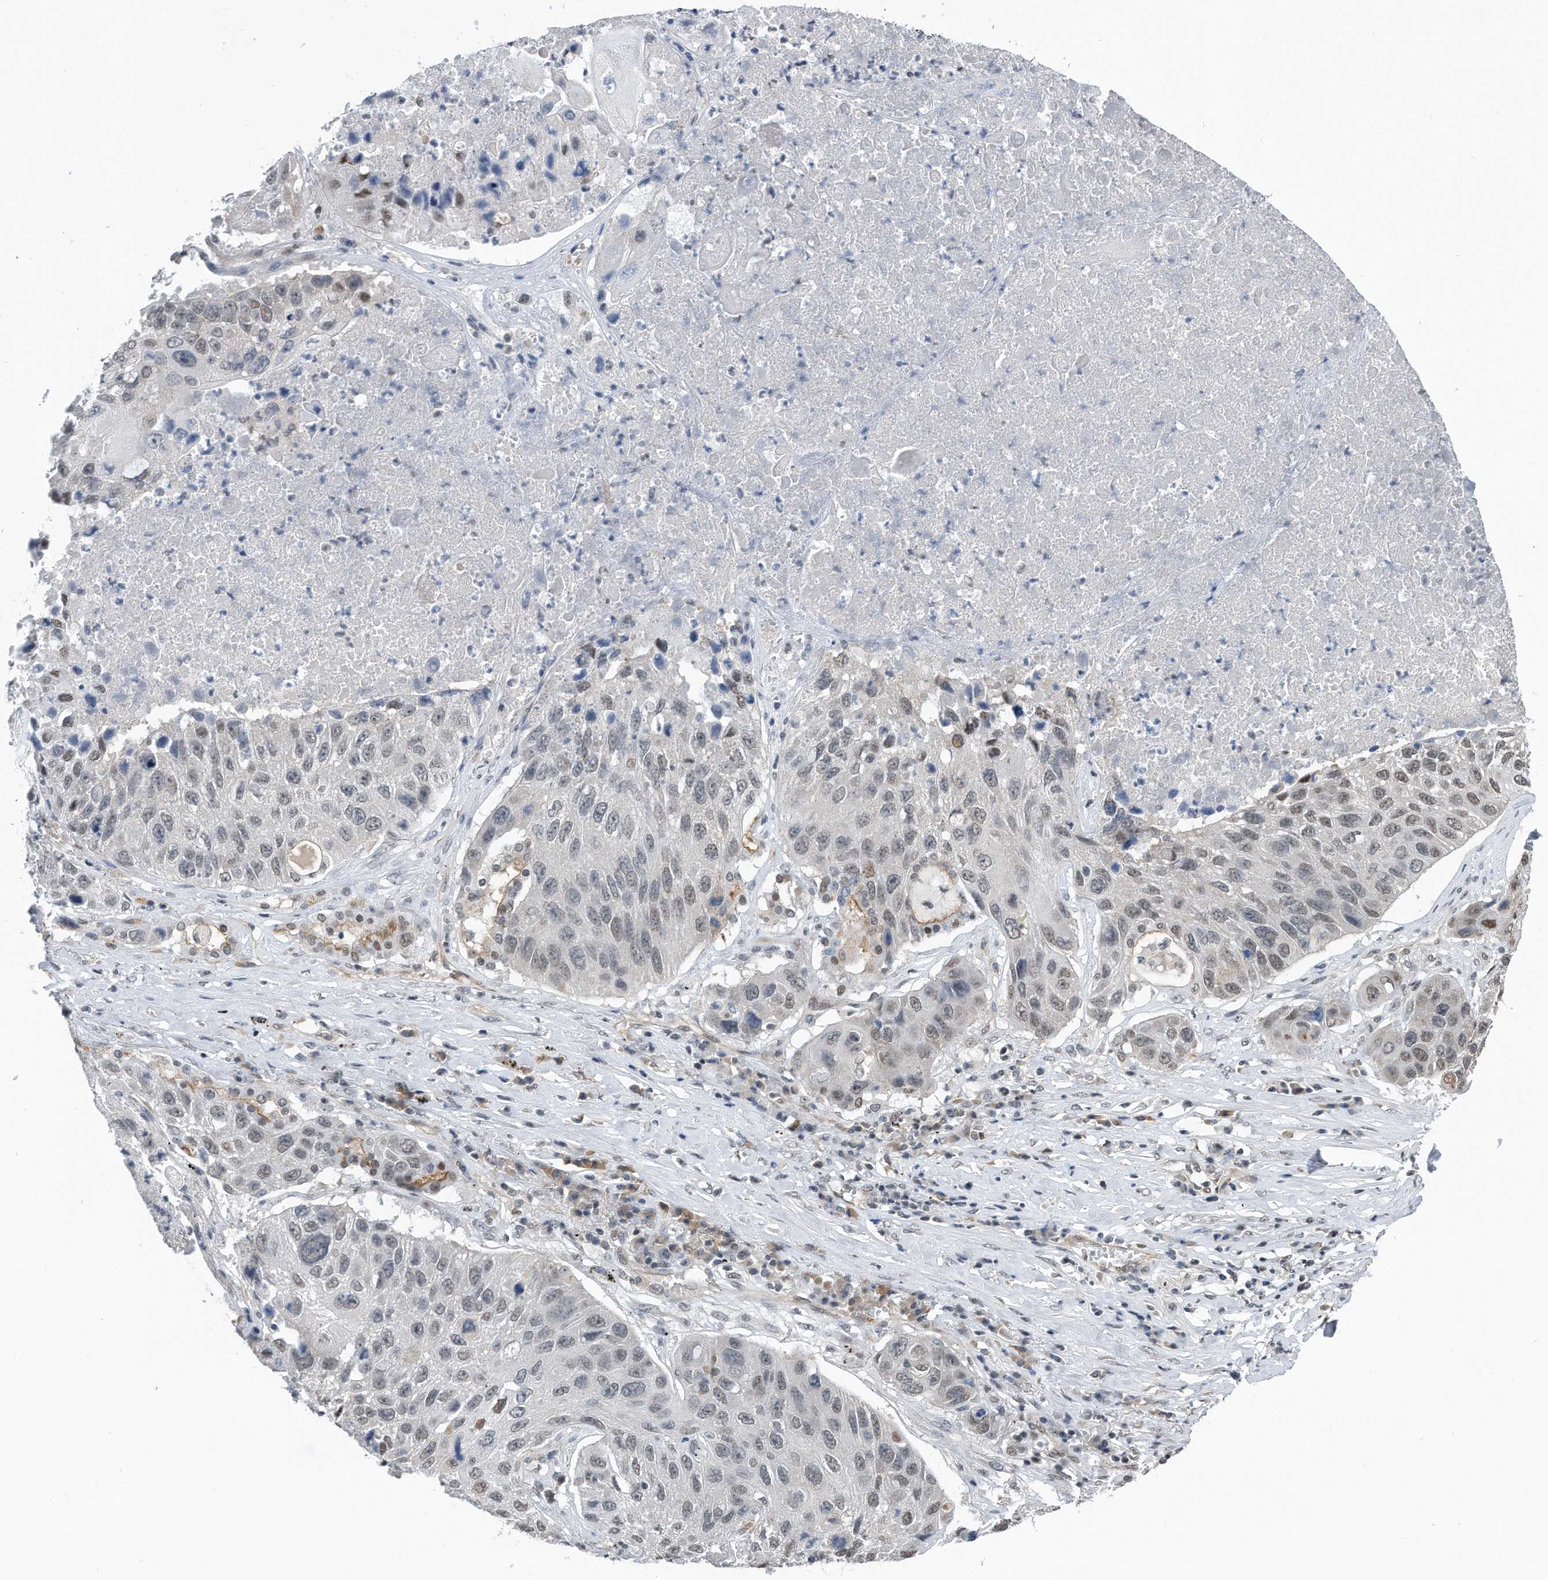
{"staining": {"intensity": "weak", "quantity": "25%-75%", "location": "nuclear"}, "tissue": "lung cancer", "cell_type": "Tumor cells", "image_type": "cancer", "snomed": [{"axis": "morphology", "description": "Squamous cell carcinoma, NOS"}, {"axis": "topography", "description": "Lung"}], "caption": "Tumor cells reveal low levels of weak nuclear expression in approximately 25%-75% of cells in lung cancer.", "gene": "TP53INP1", "patient": {"sex": "male", "age": 61}}